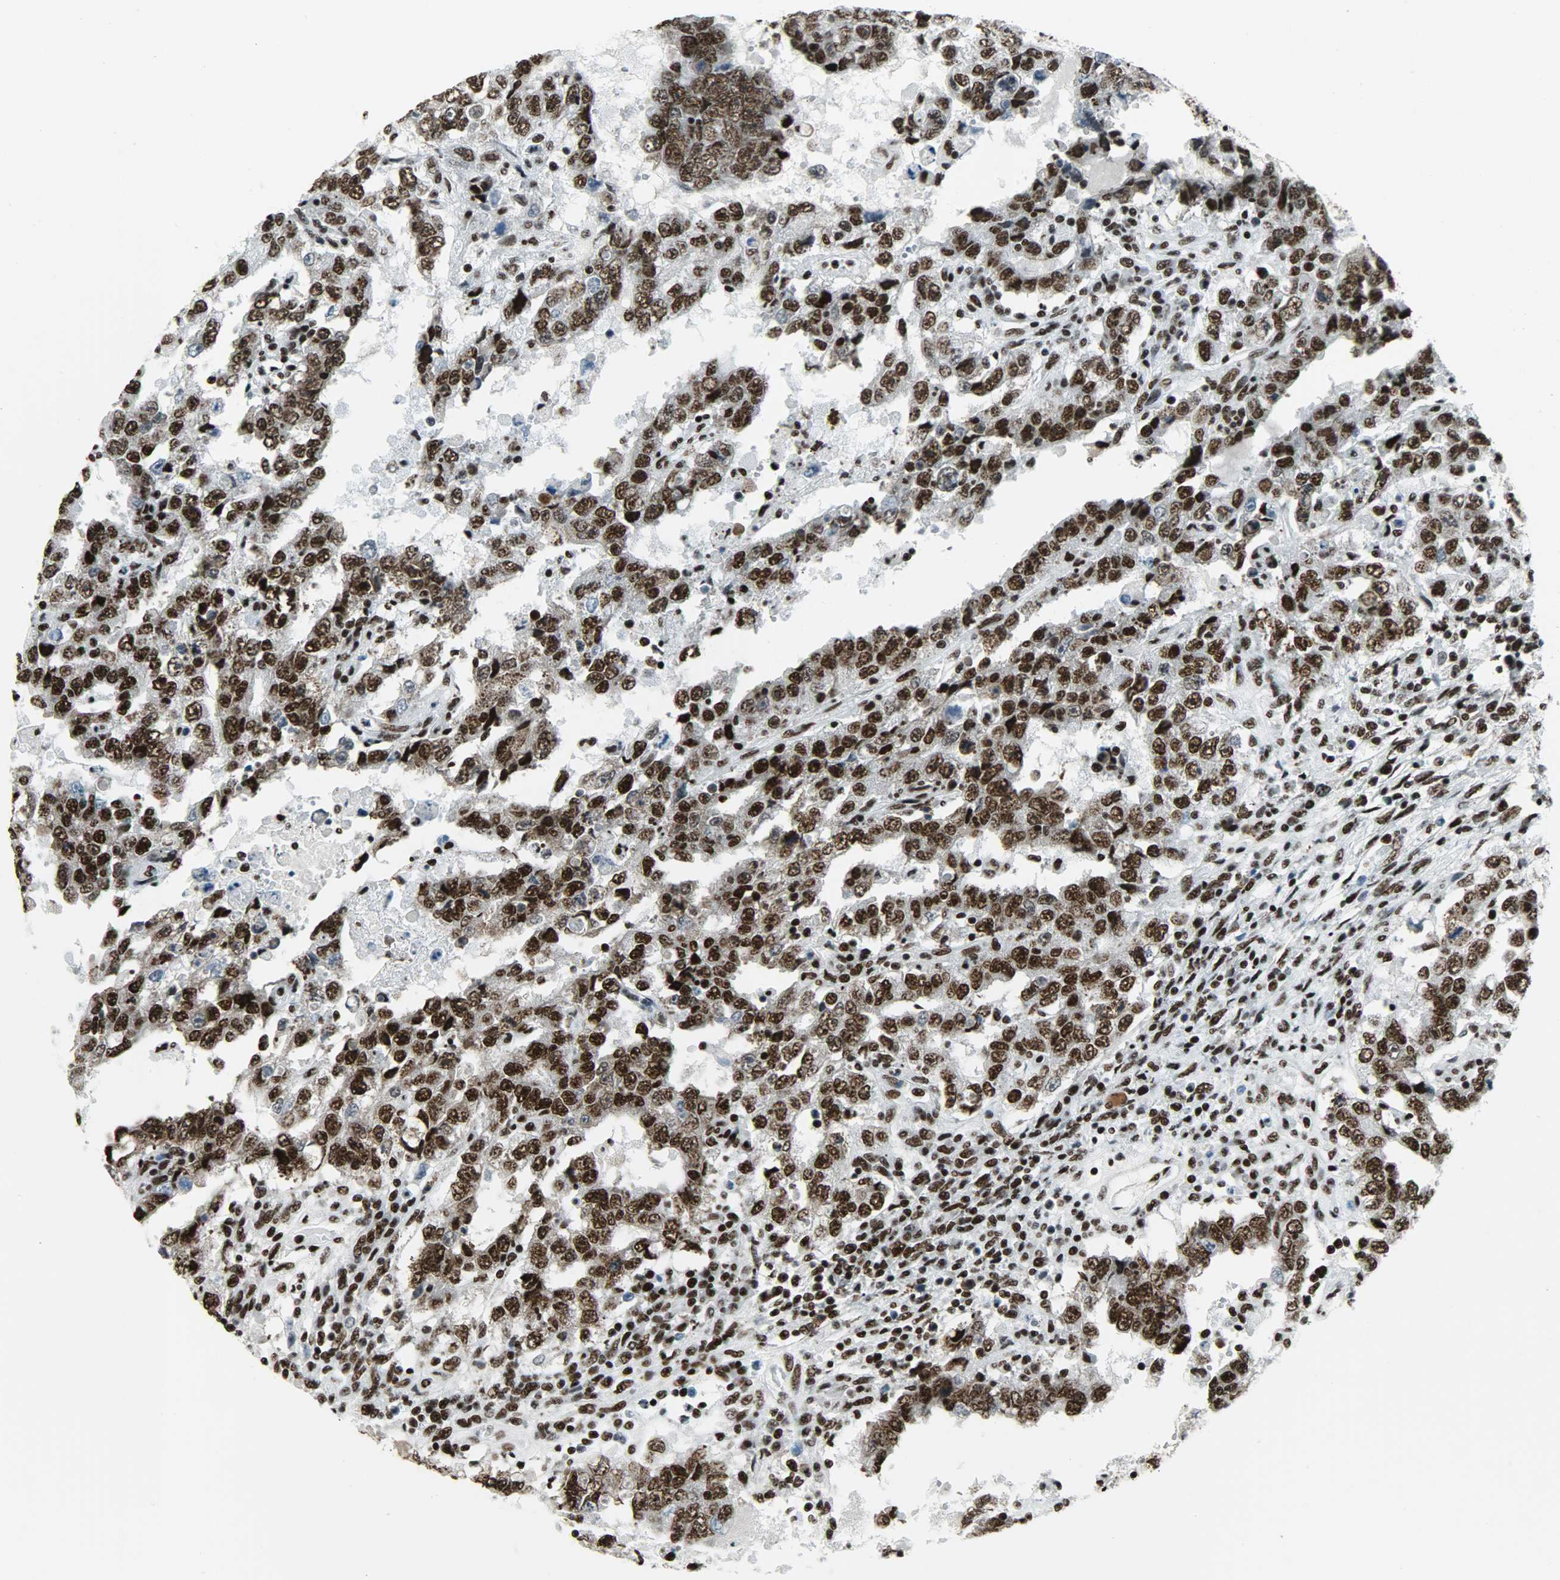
{"staining": {"intensity": "strong", "quantity": ">75%", "location": "nuclear"}, "tissue": "testis cancer", "cell_type": "Tumor cells", "image_type": "cancer", "snomed": [{"axis": "morphology", "description": "Carcinoma, Embryonal, NOS"}, {"axis": "topography", "description": "Testis"}], "caption": "Protein analysis of testis cancer (embryonal carcinoma) tissue displays strong nuclear expression in about >75% of tumor cells. (brown staining indicates protein expression, while blue staining denotes nuclei).", "gene": "SNRPA", "patient": {"sex": "male", "age": 26}}